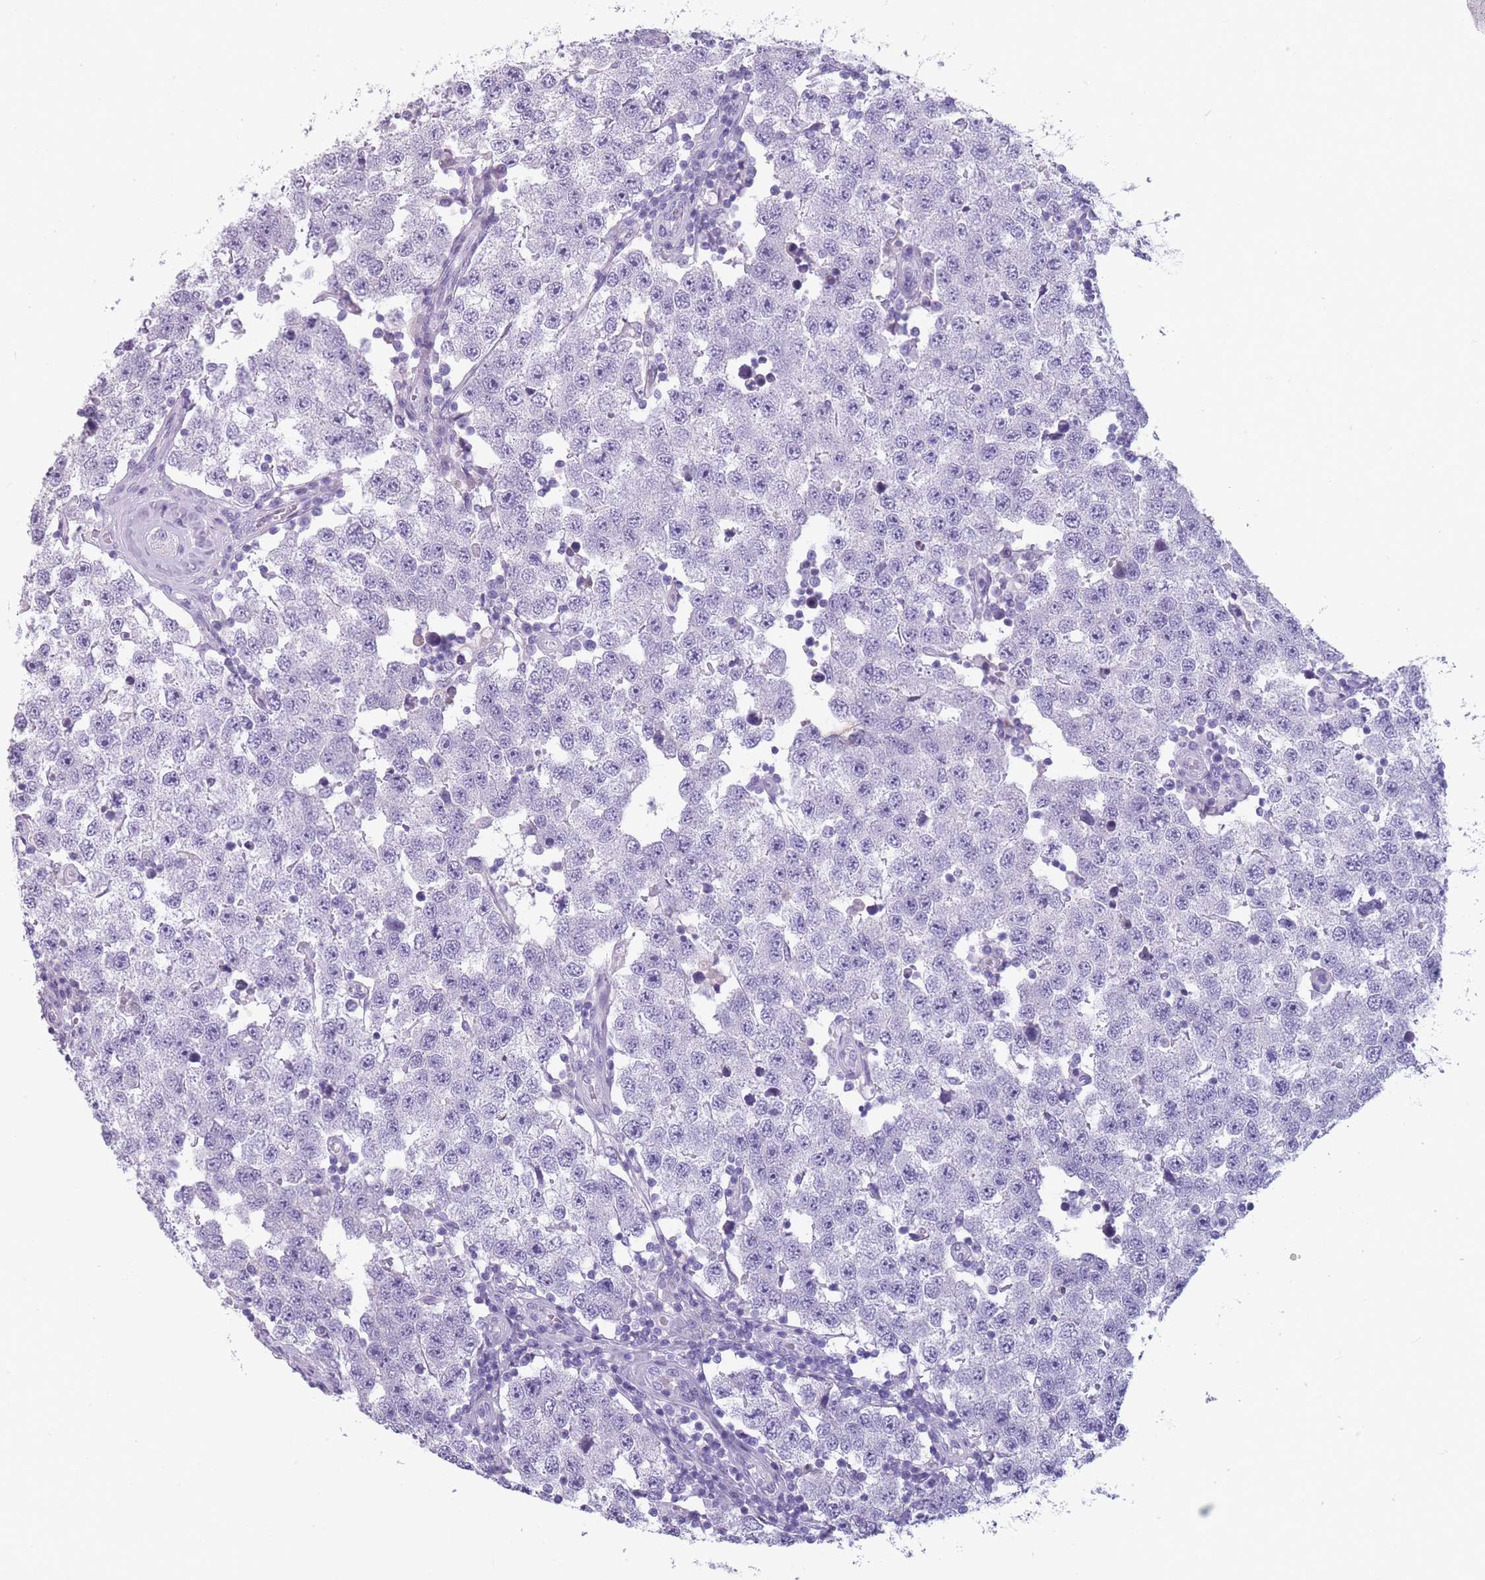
{"staining": {"intensity": "negative", "quantity": "none", "location": "none"}, "tissue": "testis cancer", "cell_type": "Tumor cells", "image_type": "cancer", "snomed": [{"axis": "morphology", "description": "Seminoma, NOS"}, {"axis": "topography", "description": "Testis"}], "caption": "Immunohistochemistry micrograph of neoplastic tissue: human testis cancer stained with DAB (3,3'-diaminobenzidine) displays no significant protein expression in tumor cells.", "gene": "CCNO", "patient": {"sex": "male", "age": 34}}